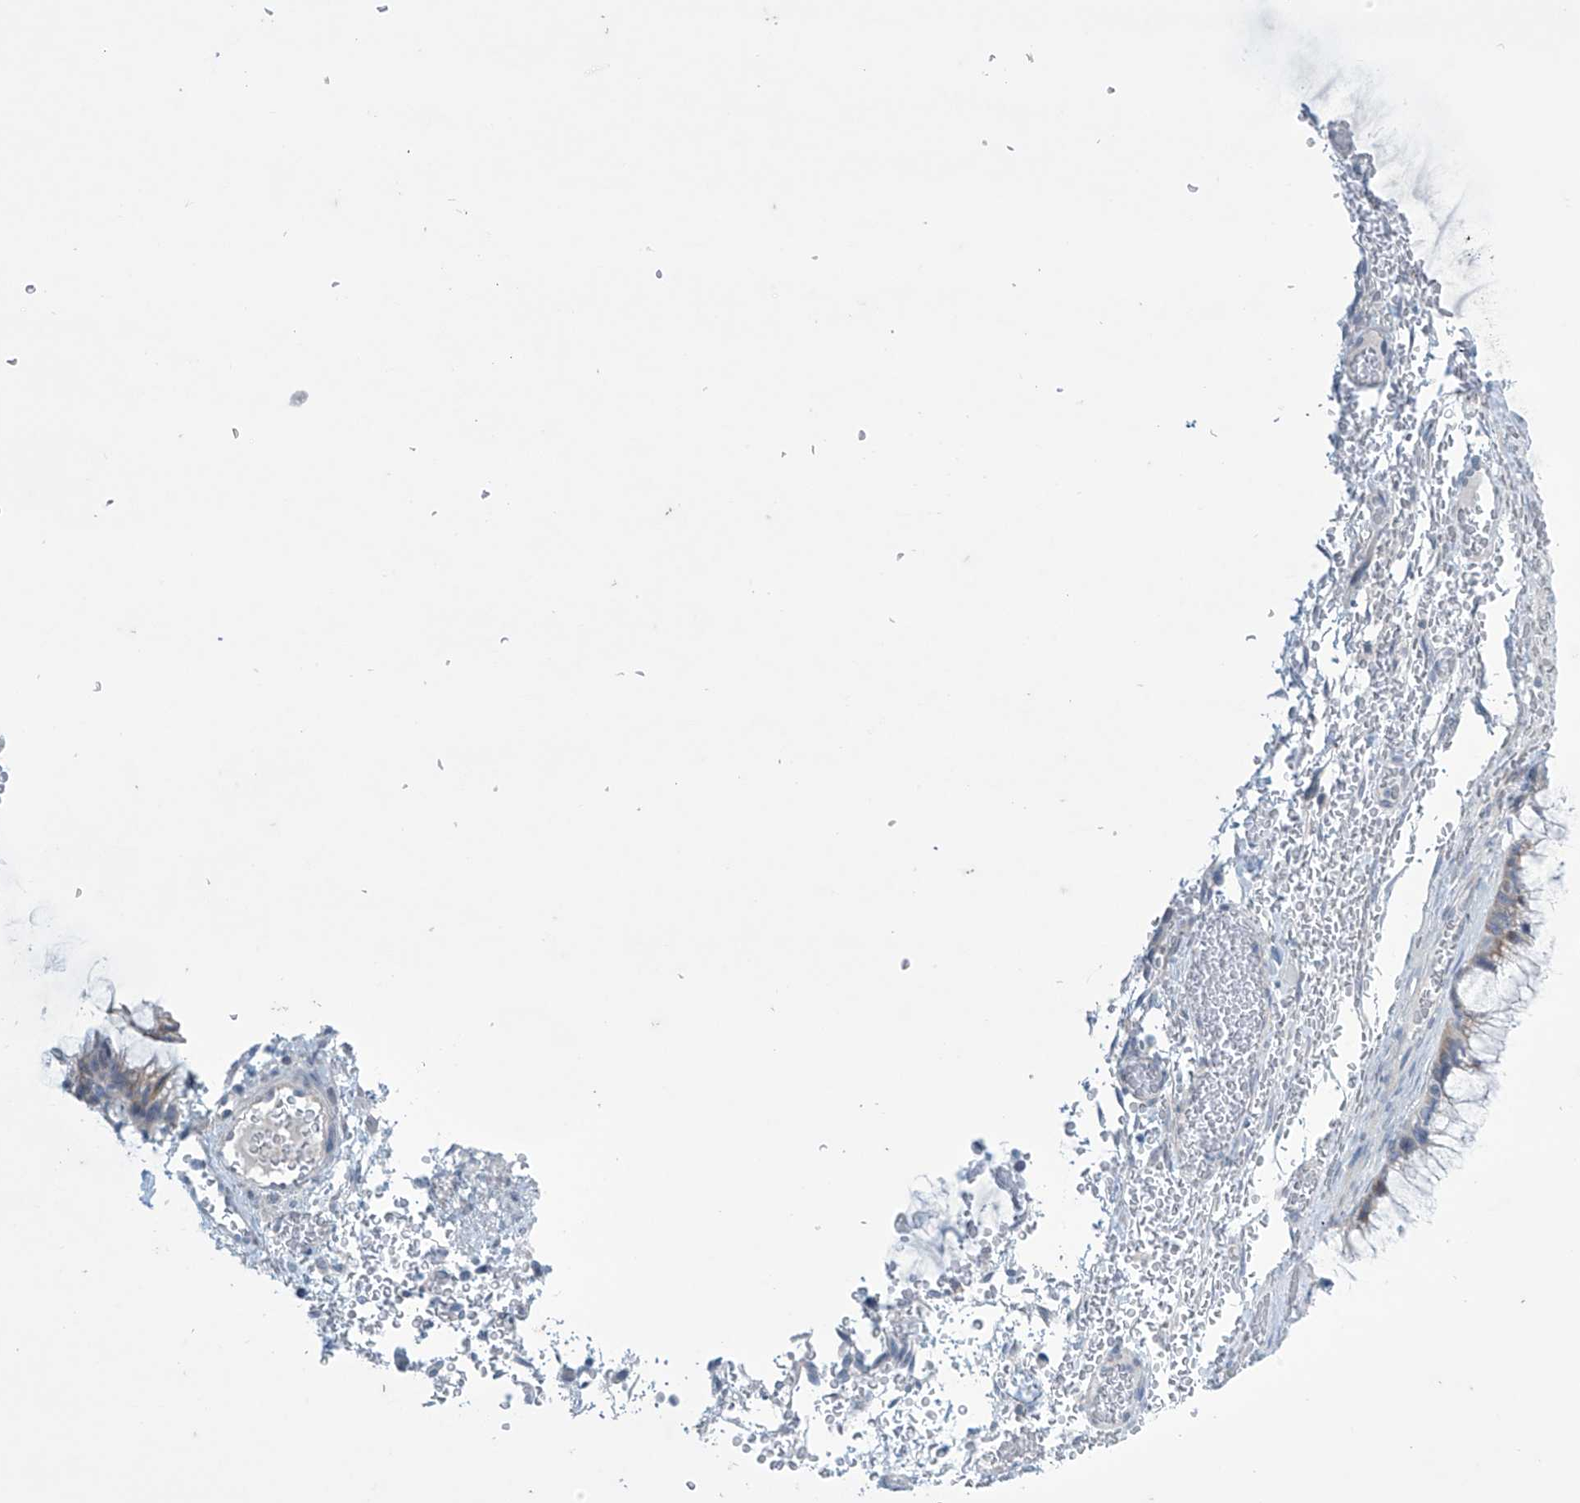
{"staining": {"intensity": "negative", "quantity": "none", "location": "none"}, "tissue": "ovarian cancer", "cell_type": "Tumor cells", "image_type": "cancer", "snomed": [{"axis": "morphology", "description": "Cystadenocarcinoma, mucinous, NOS"}, {"axis": "topography", "description": "Ovary"}], "caption": "A micrograph of human ovarian cancer (mucinous cystadenocarcinoma) is negative for staining in tumor cells. The staining is performed using DAB brown chromogen with nuclei counter-stained in using hematoxylin.", "gene": "SLC35A5", "patient": {"sex": "female", "age": 37}}